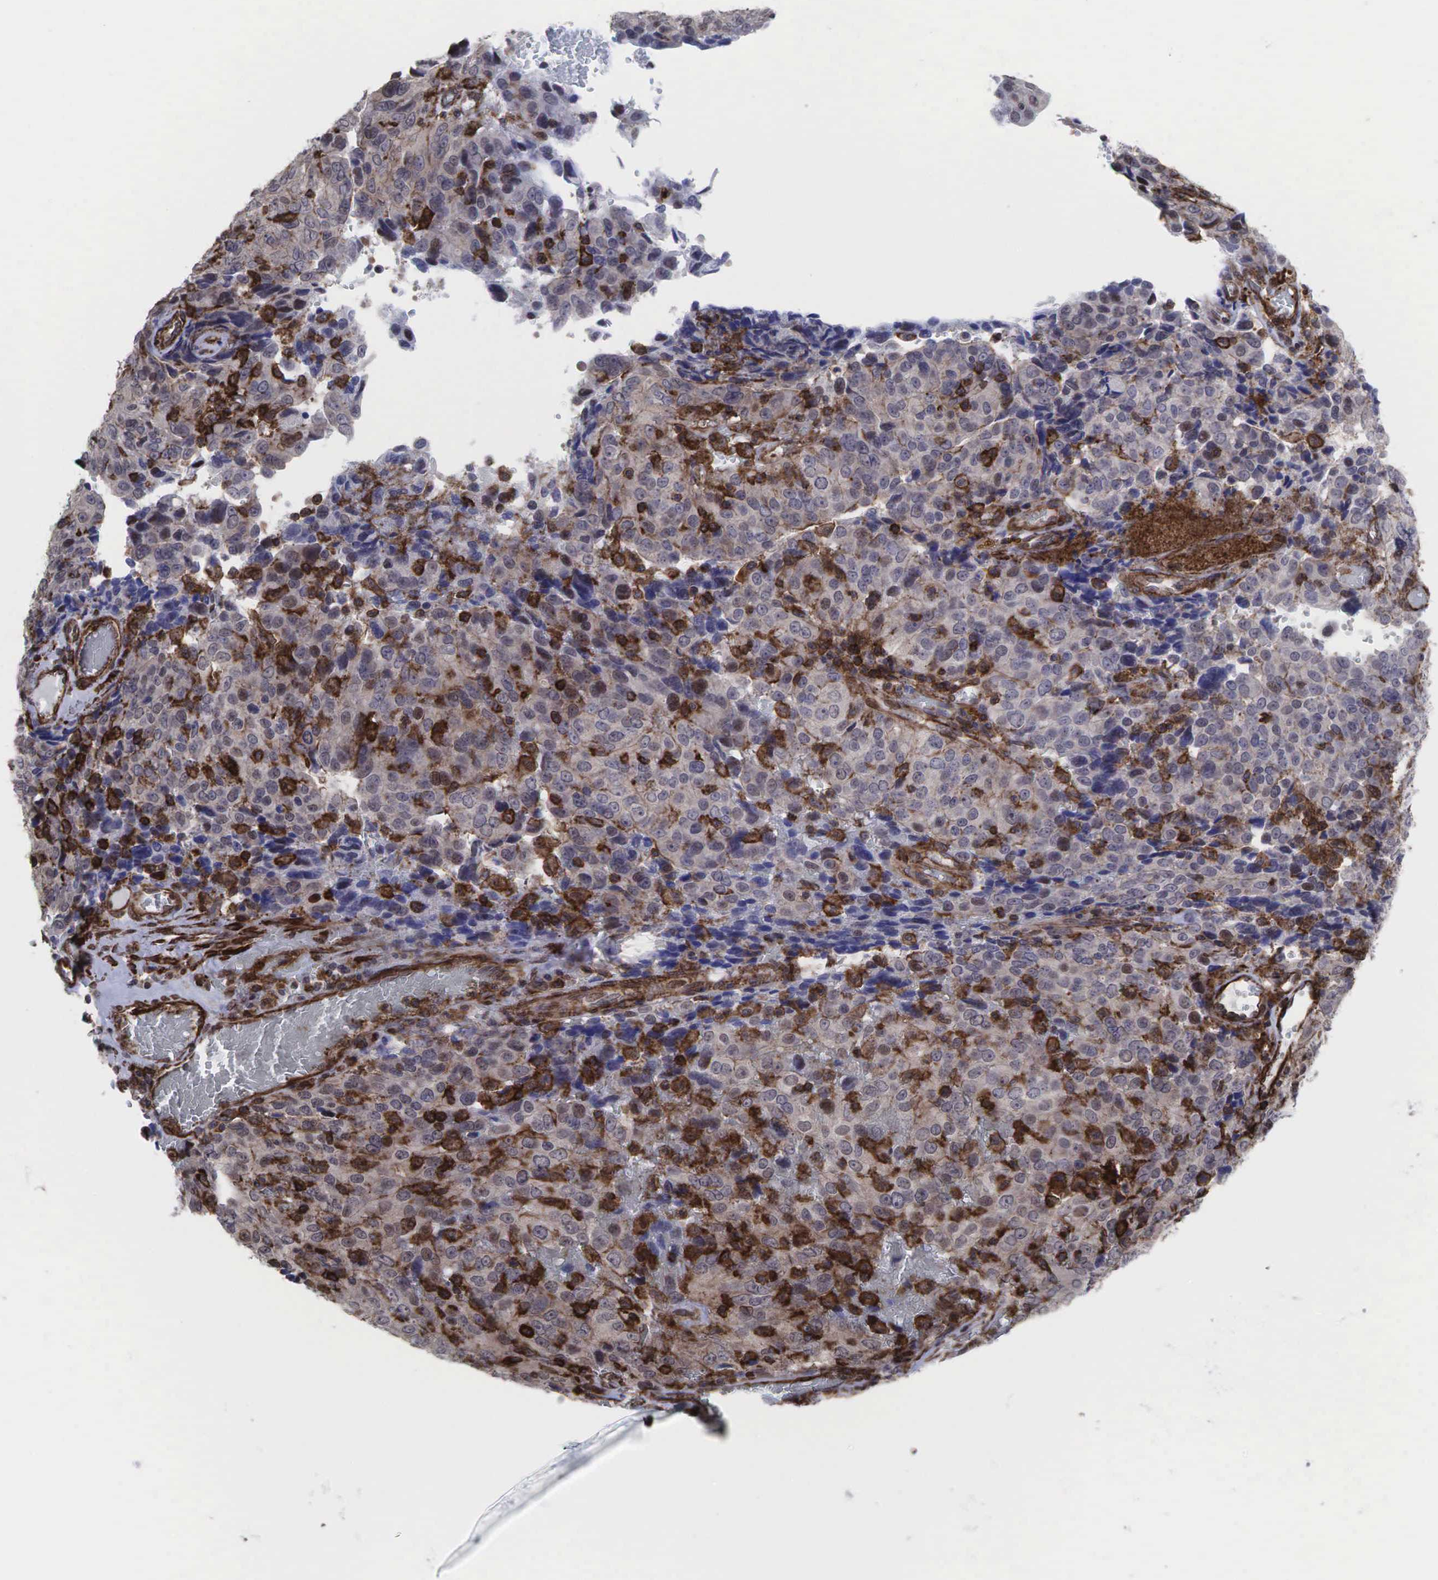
{"staining": {"intensity": "weak", "quantity": ">75%", "location": "cytoplasmic/membranous"}, "tissue": "ovarian cancer", "cell_type": "Tumor cells", "image_type": "cancer", "snomed": [{"axis": "morphology", "description": "Carcinoma, endometroid"}, {"axis": "topography", "description": "Ovary"}], "caption": "Tumor cells demonstrate low levels of weak cytoplasmic/membranous staining in approximately >75% of cells in ovarian cancer.", "gene": "GPRASP1", "patient": {"sex": "female", "age": 75}}